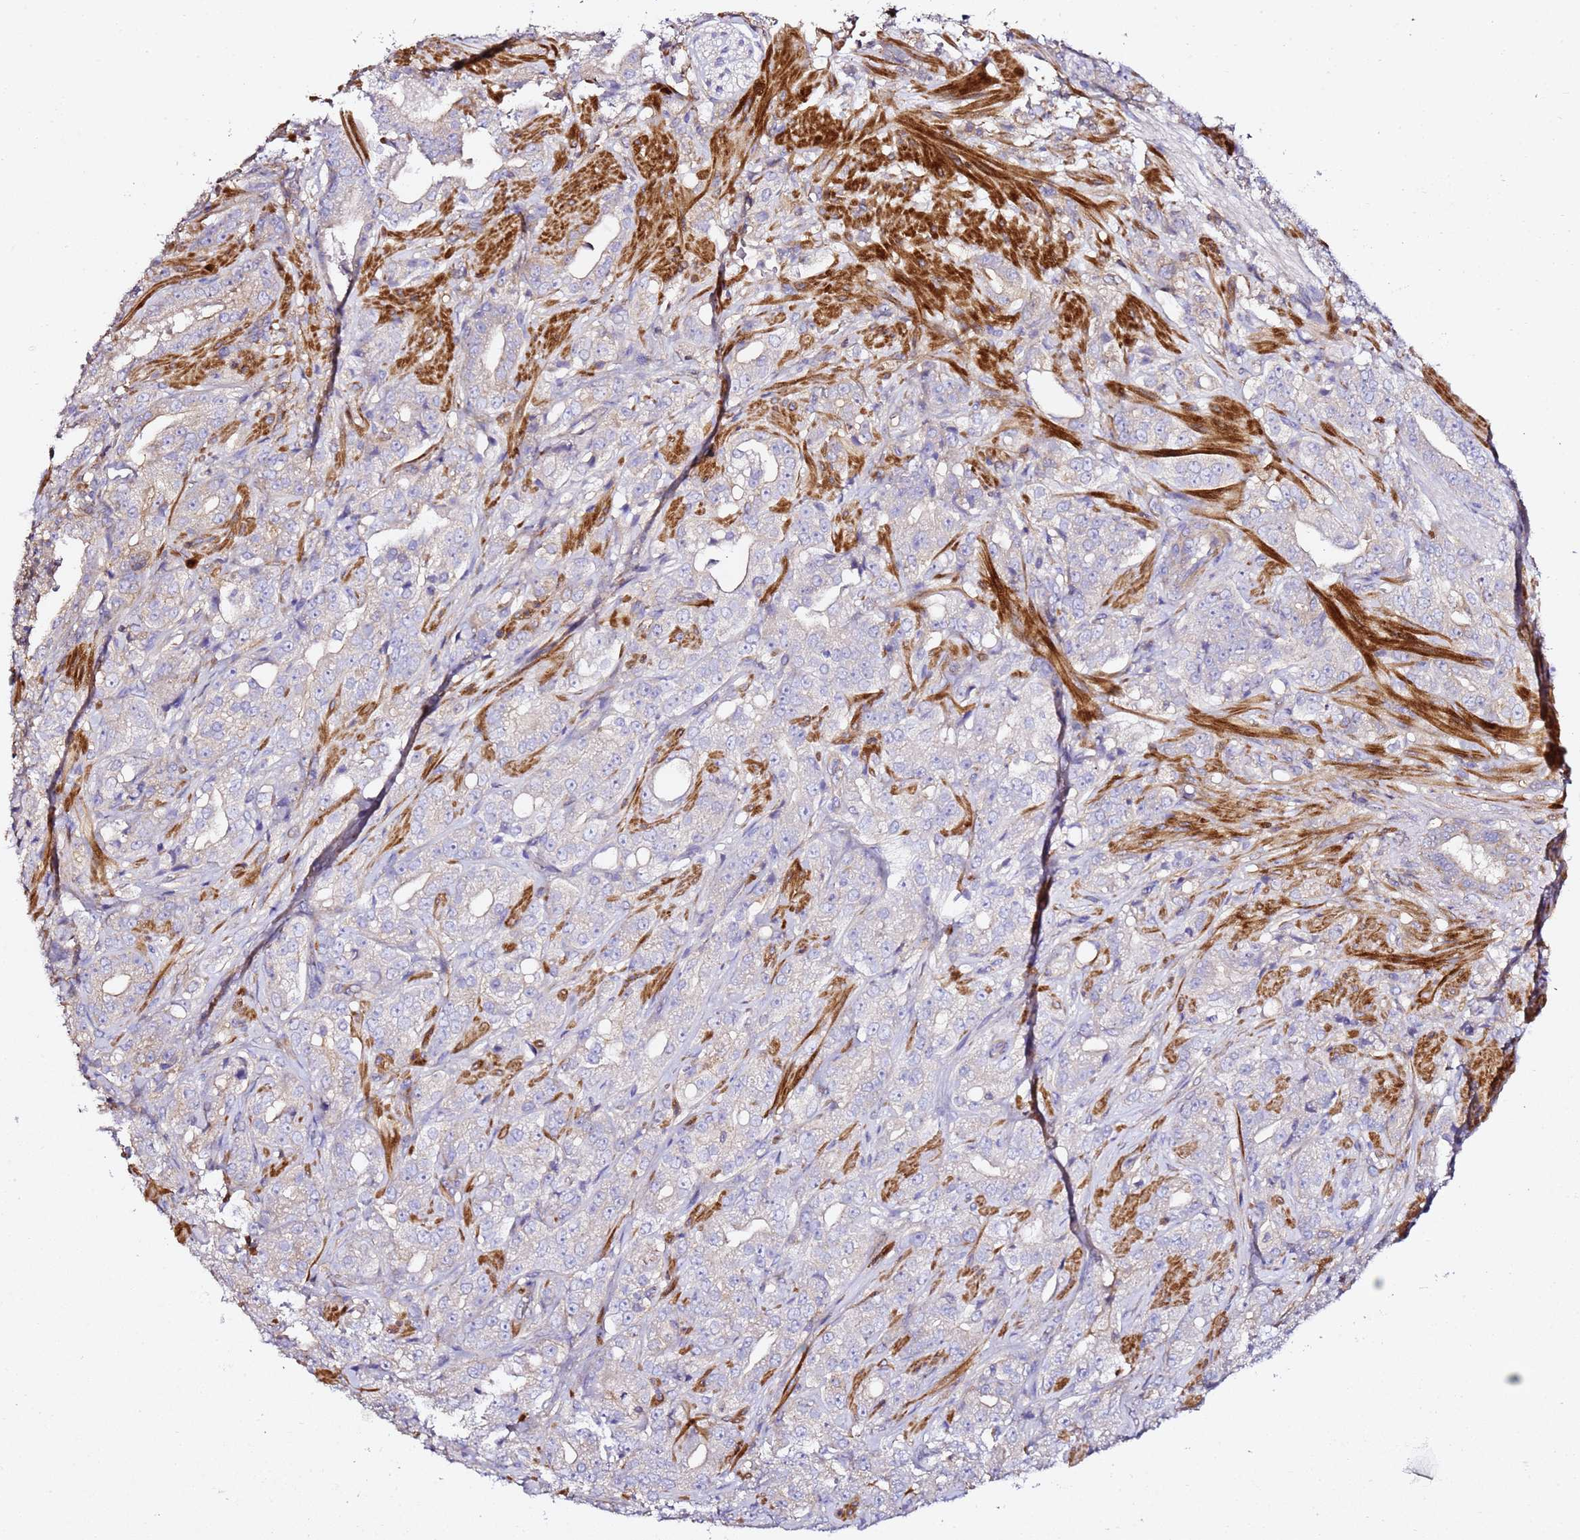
{"staining": {"intensity": "negative", "quantity": "none", "location": "none"}, "tissue": "prostate cancer", "cell_type": "Tumor cells", "image_type": "cancer", "snomed": [{"axis": "morphology", "description": "Adenocarcinoma, Low grade"}, {"axis": "topography", "description": "Prostate"}], "caption": "Tumor cells show no significant staining in low-grade adenocarcinoma (prostate). (IHC, brightfield microscopy, high magnification).", "gene": "ZFP36L2", "patient": {"sex": "male", "age": 67}}